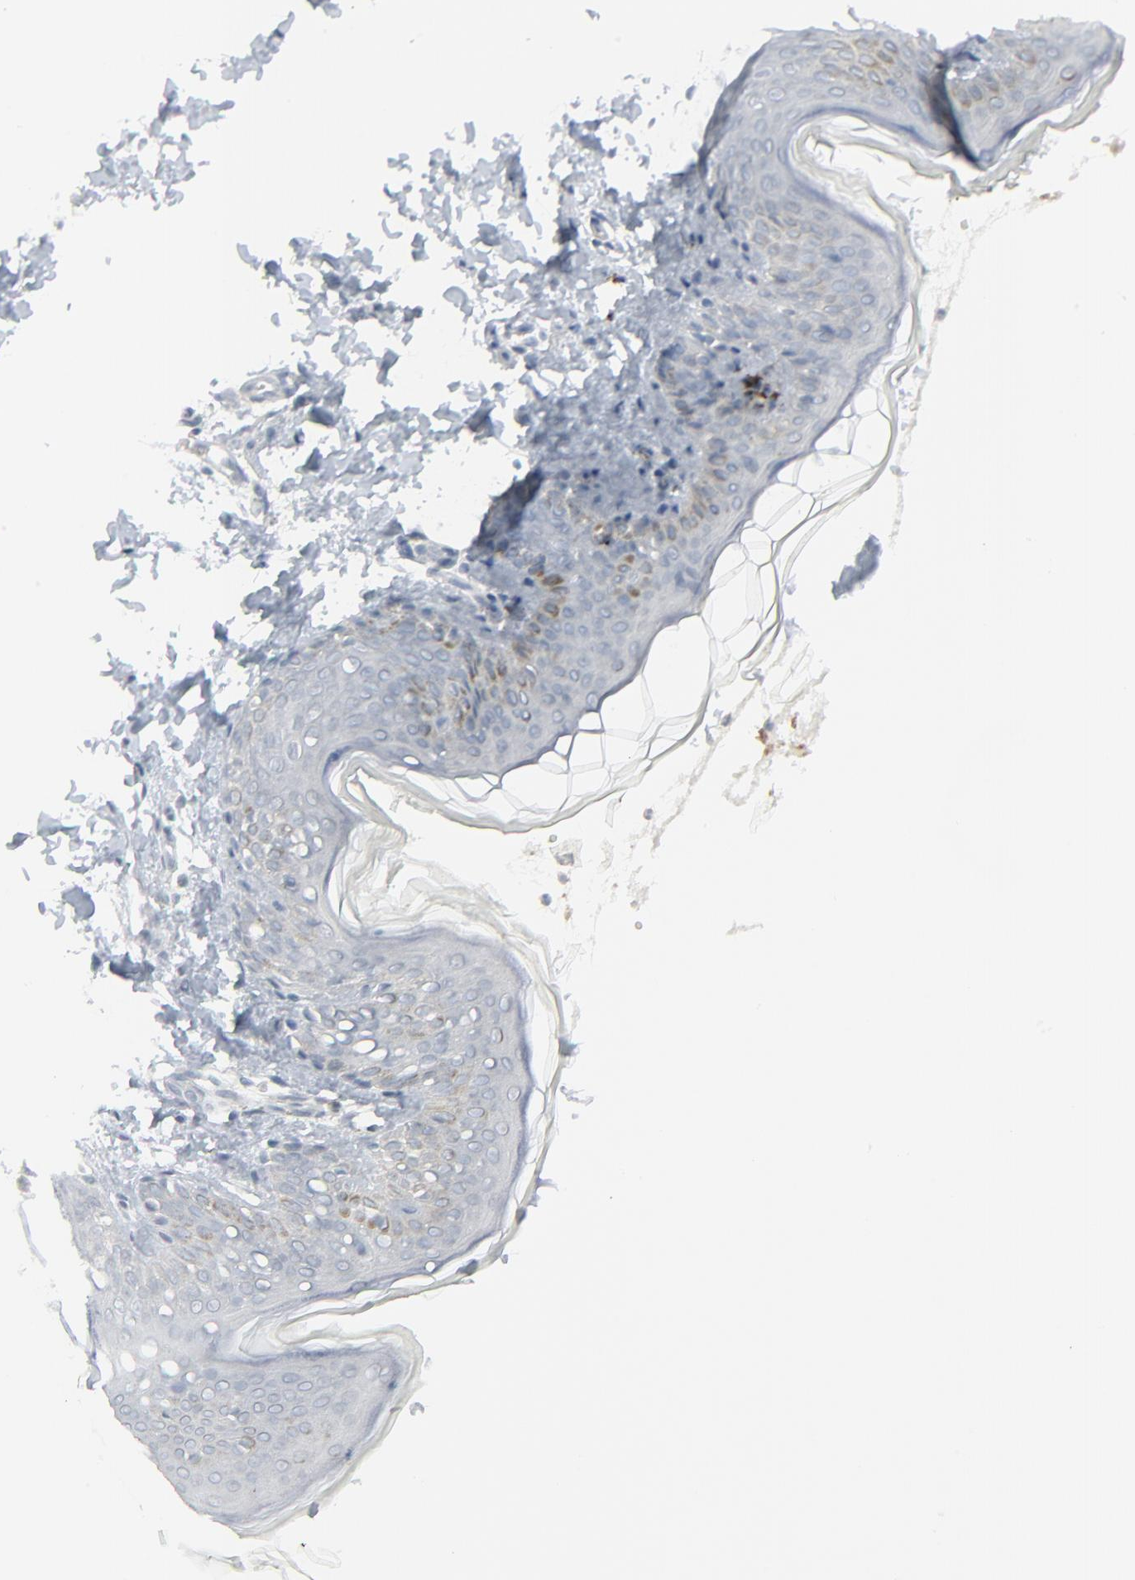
{"staining": {"intensity": "negative", "quantity": "none", "location": "none"}, "tissue": "skin", "cell_type": "Fibroblasts", "image_type": "normal", "snomed": [{"axis": "morphology", "description": "Normal tissue, NOS"}, {"axis": "topography", "description": "Skin"}], "caption": "The immunohistochemistry photomicrograph has no significant staining in fibroblasts of skin. (DAB immunohistochemistry (IHC), high magnification).", "gene": "NEUROD1", "patient": {"sex": "female", "age": 4}}